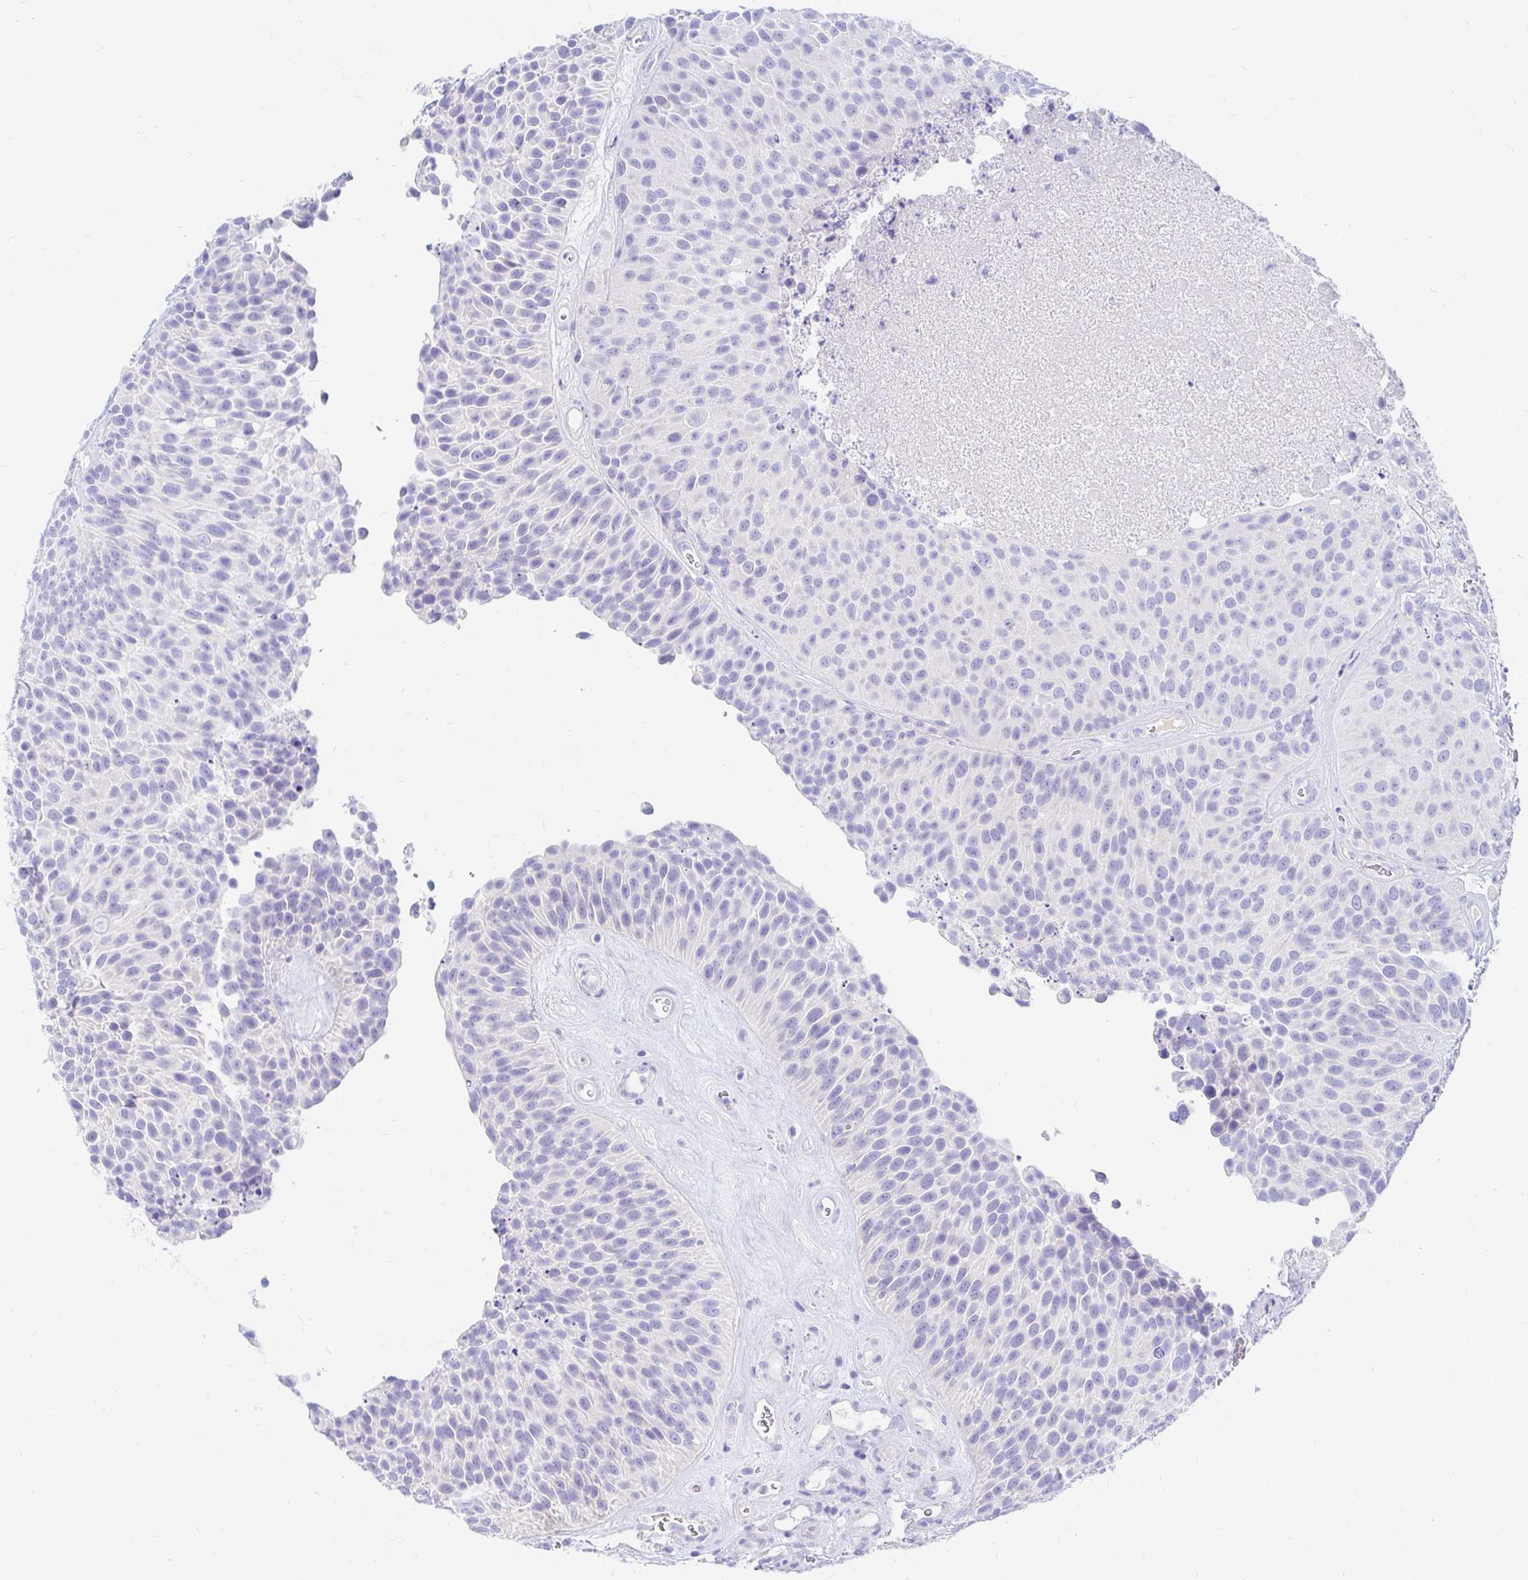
{"staining": {"intensity": "negative", "quantity": "none", "location": "none"}, "tissue": "urothelial cancer", "cell_type": "Tumor cells", "image_type": "cancer", "snomed": [{"axis": "morphology", "description": "Urothelial carcinoma, Low grade"}, {"axis": "topography", "description": "Urinary bladder"}], "caption": "Tumor cells are negative for brown protein staining in urothelial cancer.", "gene": "NR2E1", "patient": {"sex": "male", "age": 76}}